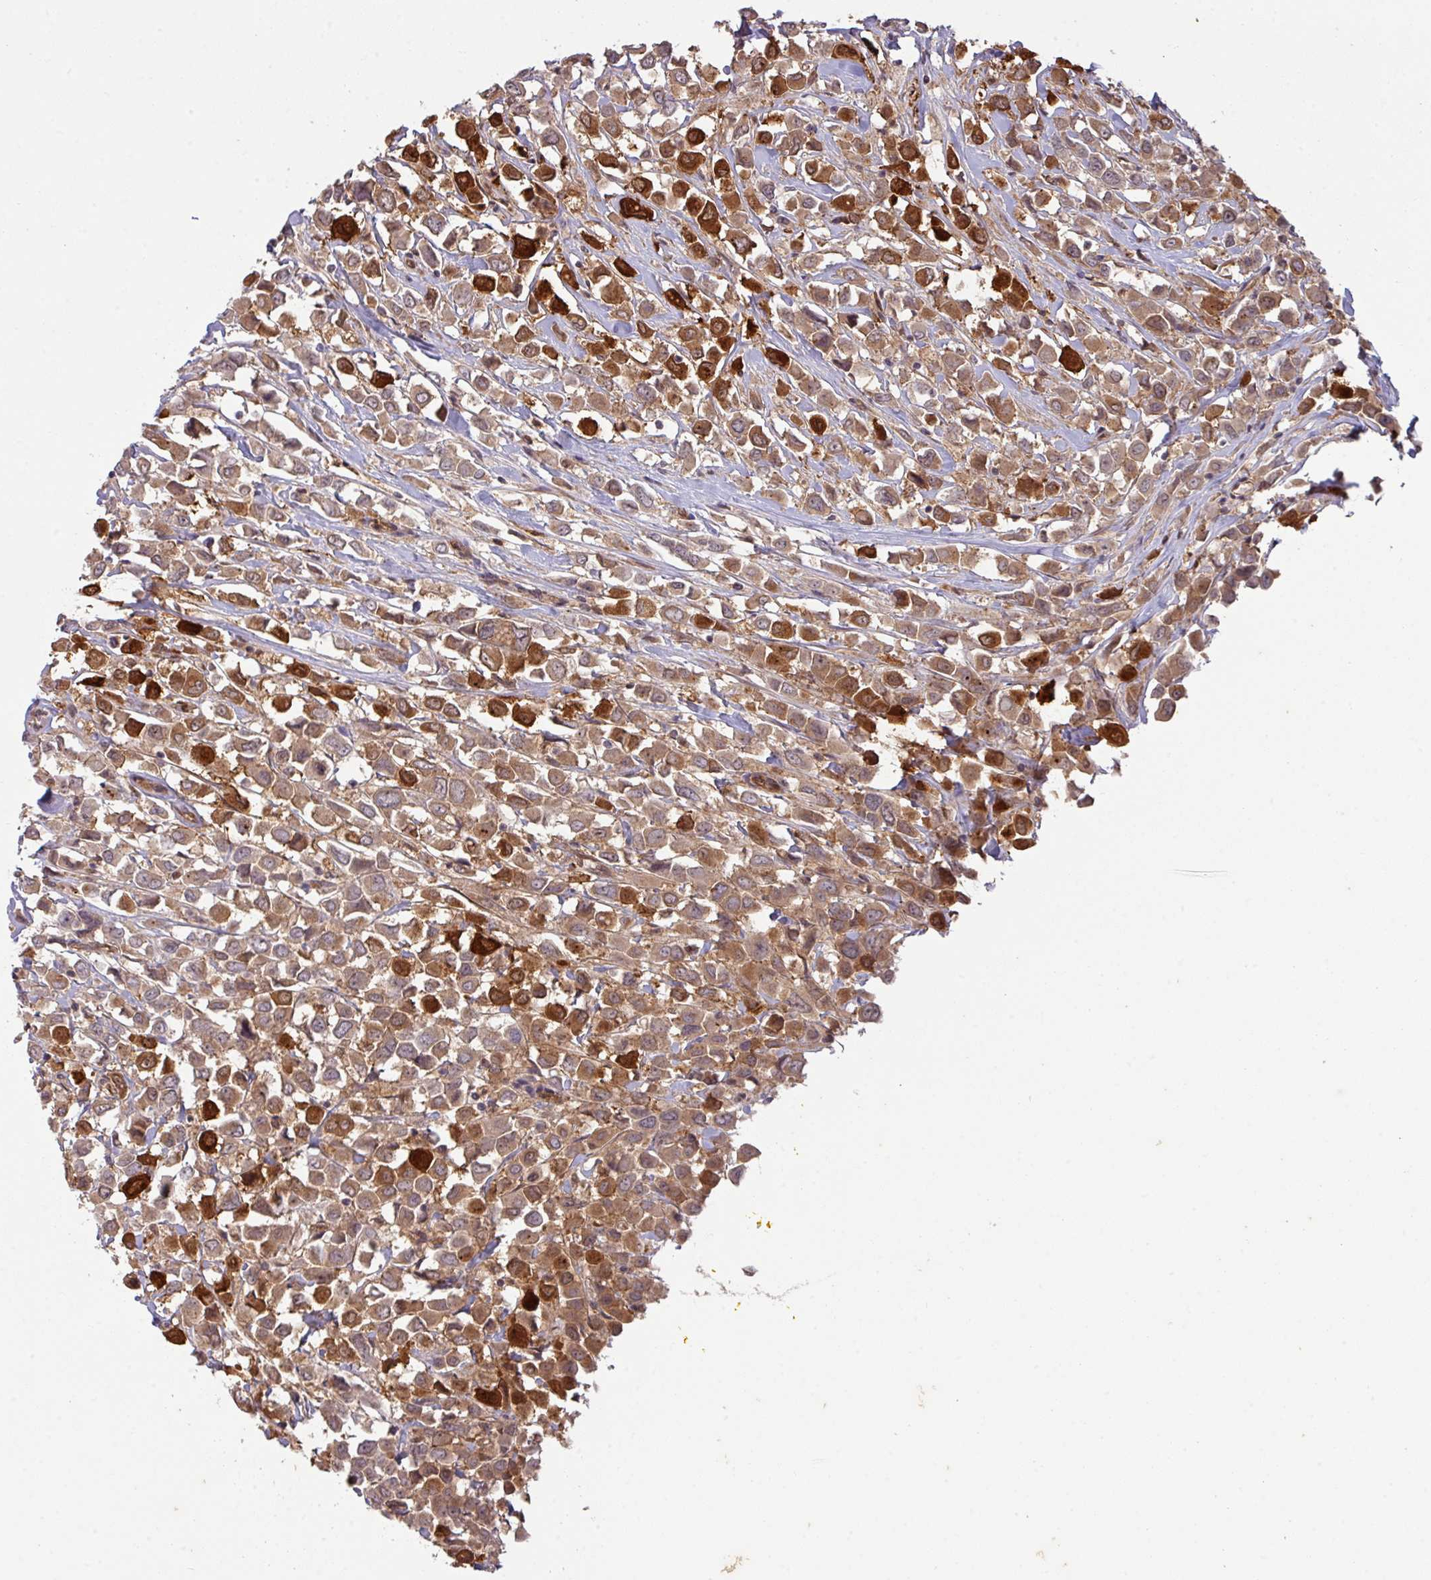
{"staining": {"intensity": "strong", "quantity": ">75%", "location": "cytoplasmic/membranous"}, "tissue": "breast cancer", "cell_type": "Tumor cells", "image_type": "cancer", "snomed": [{"axis": "morphology", "description": "Duct carcinoma"}, {"axis": "topography", "description": "Breast"}], "caption": "An IHC photomicrograph of tumor tissue is shown. Protein staining in brown labels strong cytoplasmic/membranous positivity in breast cancer (infiltrating ductal carcinoma) within tumor cells. The protein is shown in brown color, while the nuclei are stained blue.", "gene": "CYFIP2", "patient": {"sex": "female", "age": 61}}